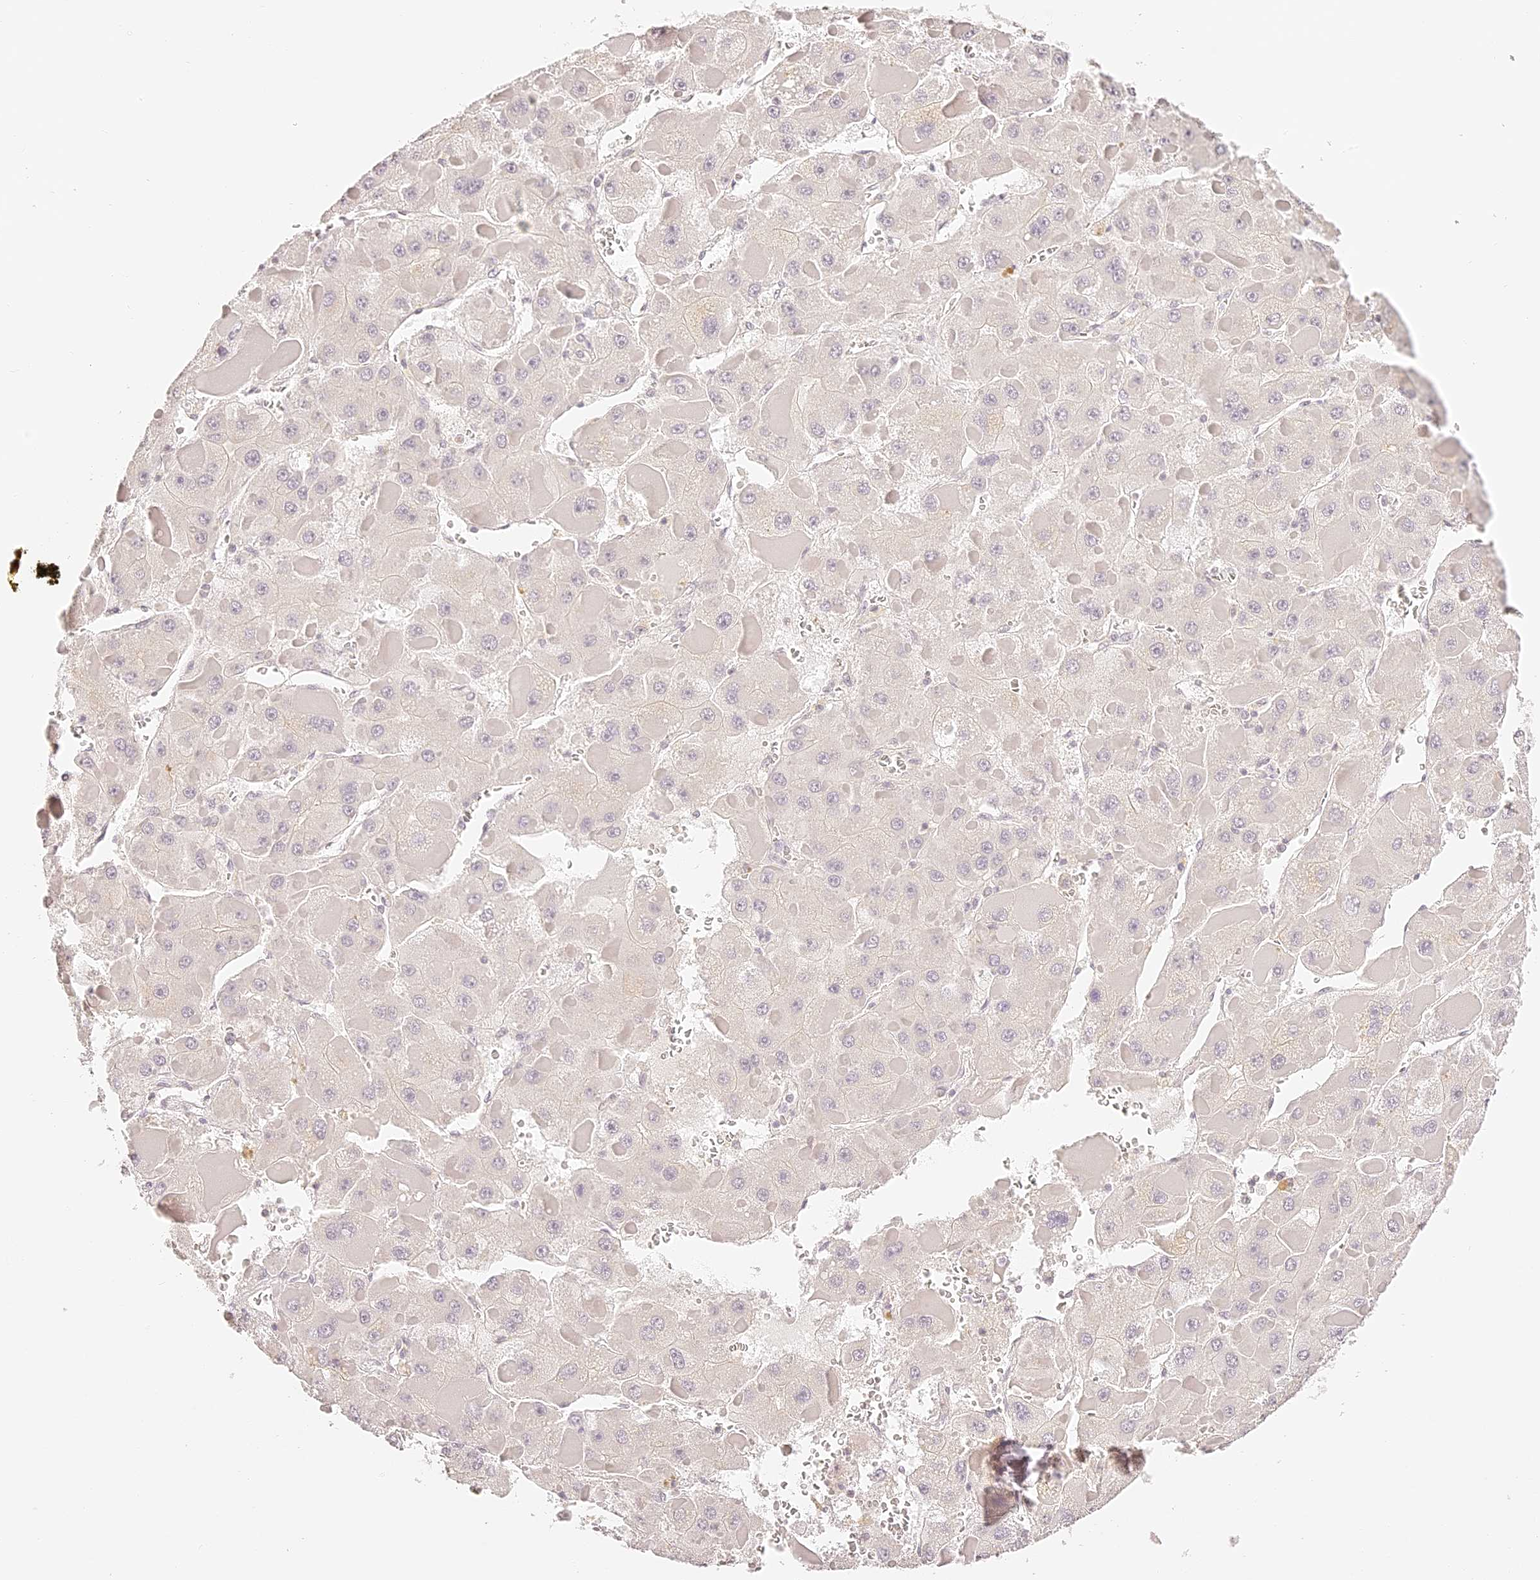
{"staining": {"intensity": "negative", "quantity": "none", "location": "none"}, "tissue": "liver cancer", "cell_type": "Tumor cells", "image_type": "cancer", "snomed": [{"axis": "morphology", "description": "Carcinoma, Hepatocellular, NOS"}, {"axis": "topography", "description": "Liver"}], "caption": "Liver cancer (hepatocellular carcinoma) stained for a protein using immunohistochemistry (IHC) reveals no positivity tumor cells.", "gene": "TRIM45", "patient": {"sex": "female", "age": 73}}